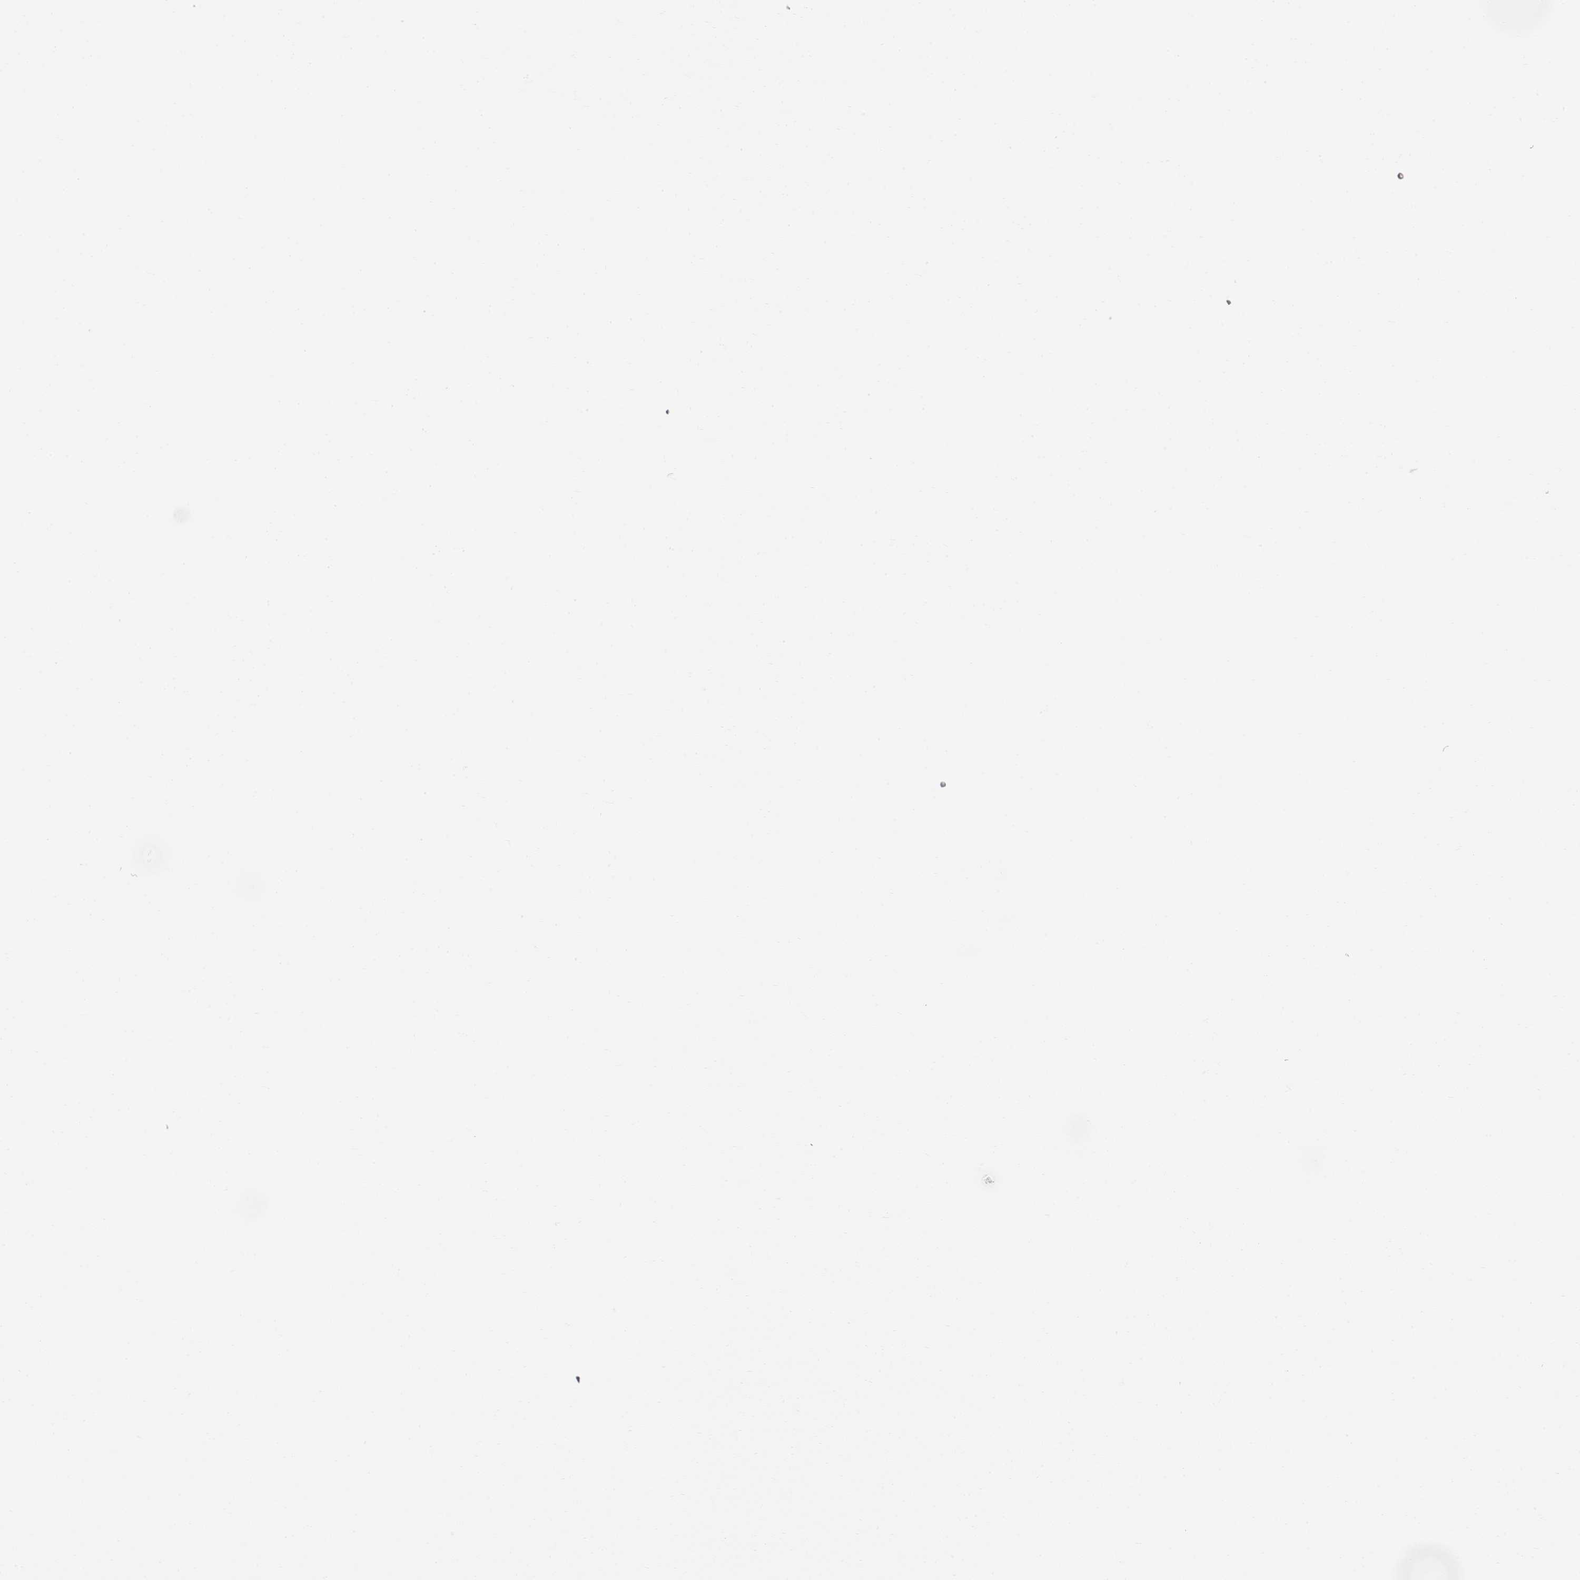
{"staining": {"intensity": "negative", "quantity": "none", "location": "none"}, "tissue": "parathyroid gland", "cell_type": "Glandular cells", "image_type": "normal", "snomed": [{"axis": "morphology", "description": "Normal tissue, NOS"}, {"axis": "topography", "description": "Parathyroid gland"}], "caption": "Immunohistochemistry of benign human parathyroid gland demonstrates no expression in glandular cells.", "gene": "RNASE12", "patient": {"sex": "female", "age": 71}}